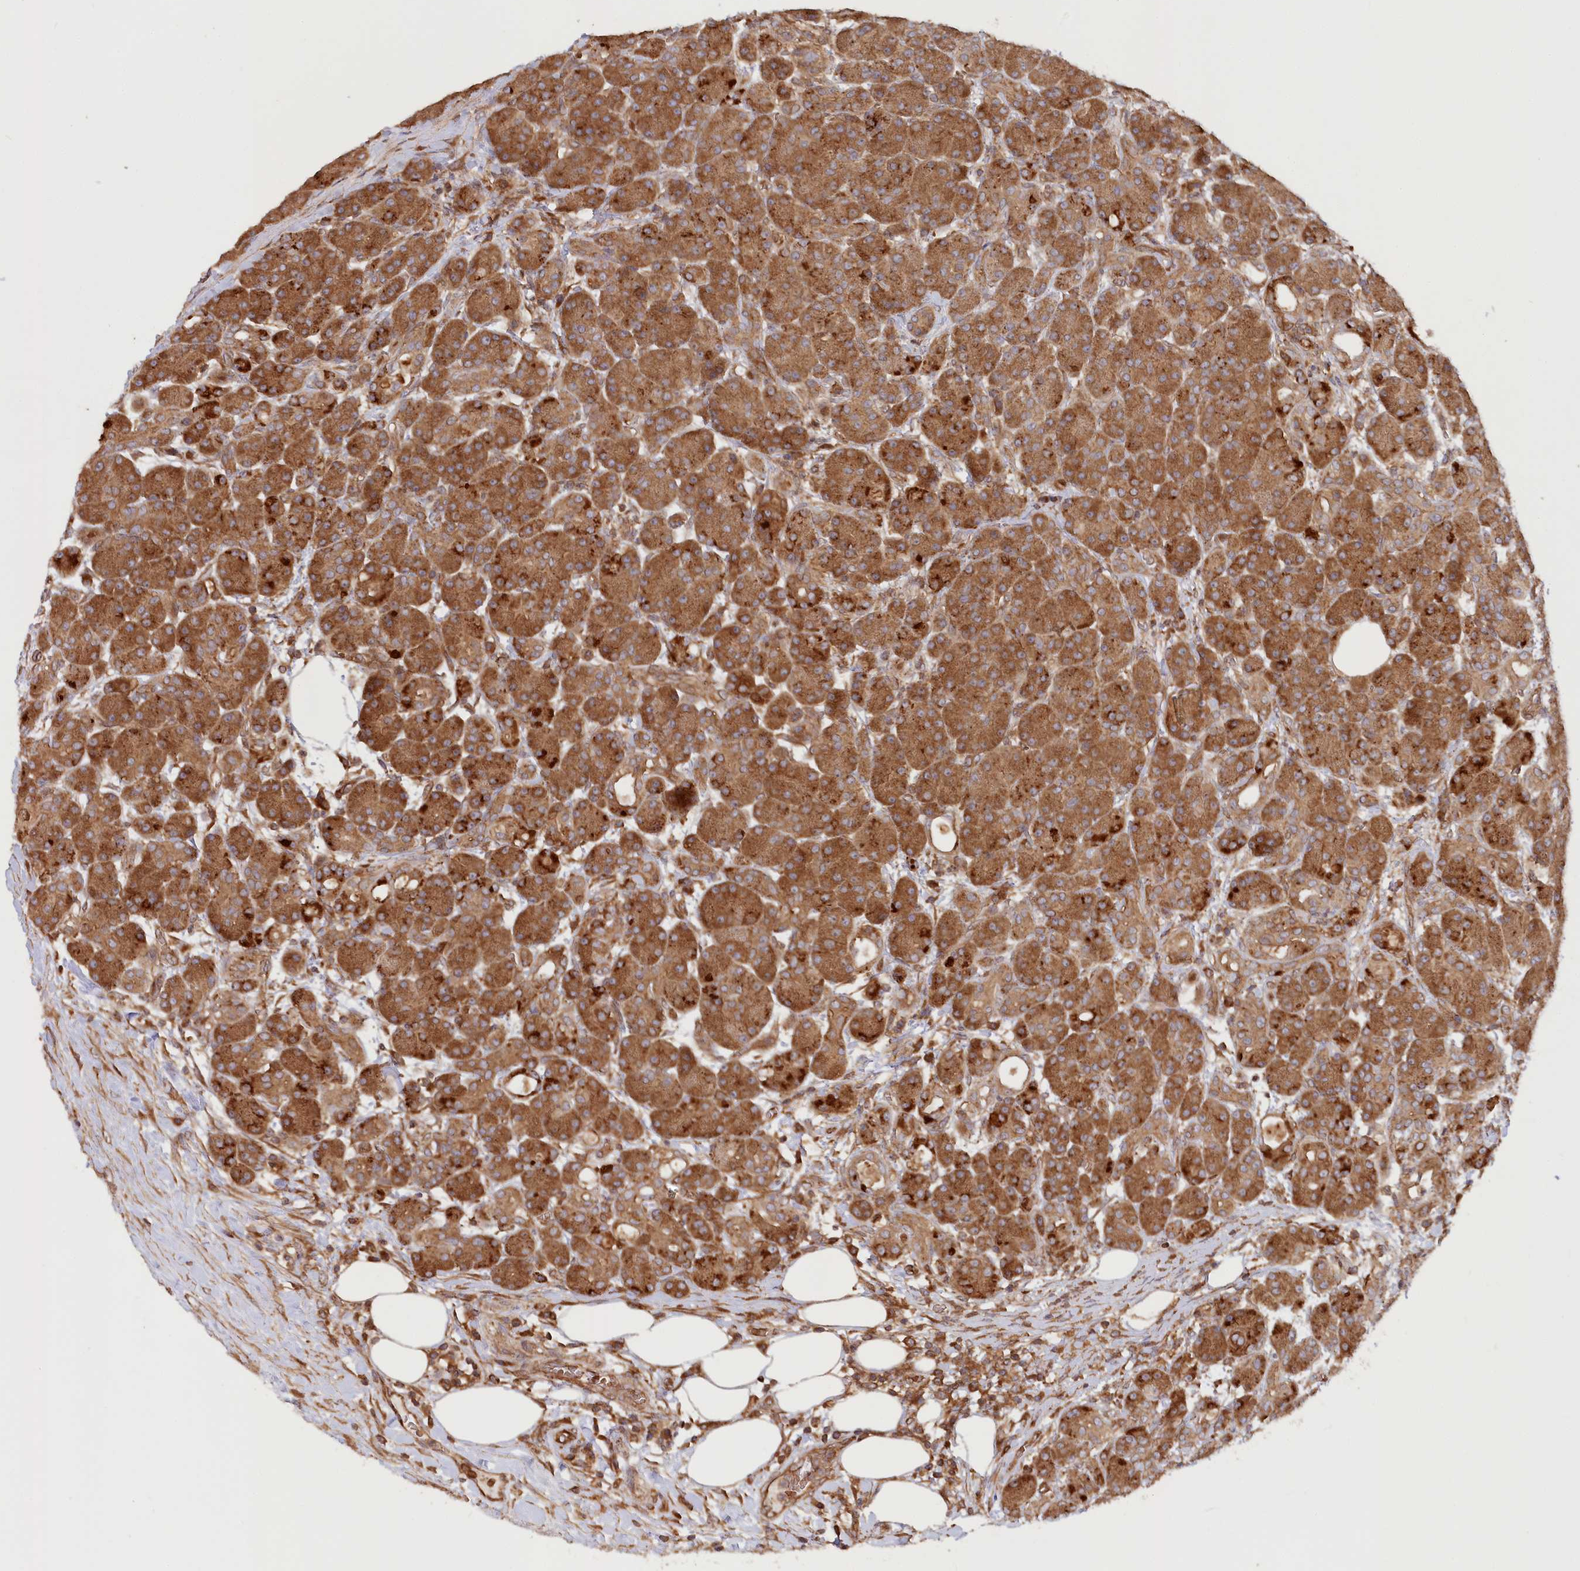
{"staining": {"intensity": "strong", "quantity": ">75%", "location": "cytoplasmic/membranous"}, "tissue": "pancreas", "cell_type": "Exocrine glandular cells", "image_type": "normal", "snomed": [{"axis": "morphology", "description": "Normal tissue, NOS"}, {"axis": "topography", "description": "Pancreas"}], "caption": "IHC micrograph of benign pancreas: pancreas stained using IHC shows high levels of strong protein expression localized specifically in the cytoplasmic/membranous of exocrine glandular cells, appearing as a cytoplasmic/membranous brown color.", "gene": "PAIP2", "patient": {"sex": "male", "age": 63}}